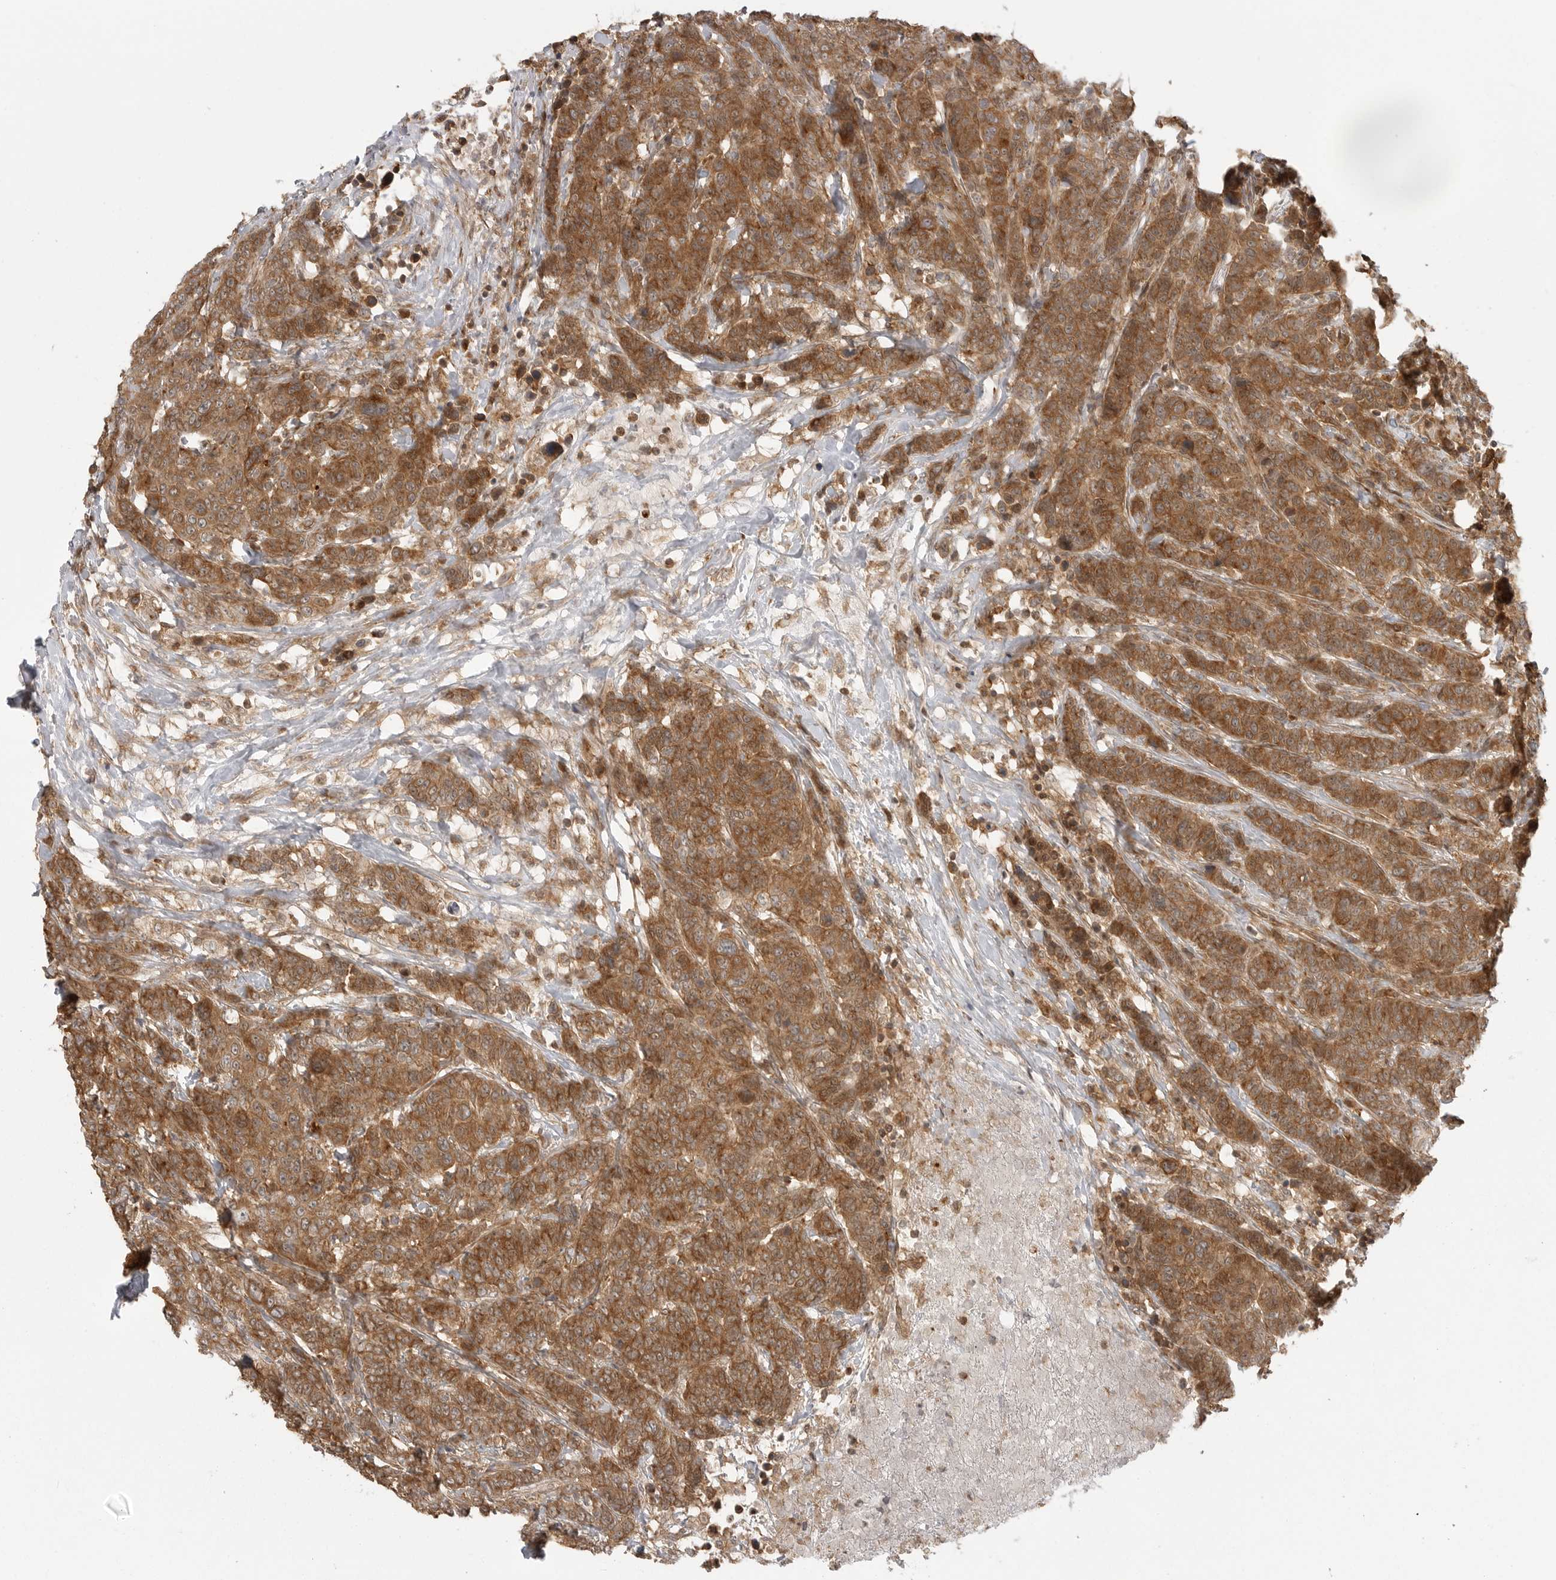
{"staining": {"intensity": "moderate", "quantity": ">75%", "location": "cytoplasmic/membranous"}, "tissue": "breast cancer", "cell_type": "Tumor cells", "image_type": "cancer", "snomed": [{"axis": "morphology", "description": "Duct carcinoma"}, {"axis": "topography", "description": "Breast"}], "caption": "Moderate cytoplasmic/membranous positivity for a protein is appreciated in approximately >75% of tumor cells of breast cancer (intraductal carcinoma) using IHC.", "gene": "FAT3", "patient": {"sex": "female", "age": 37}}